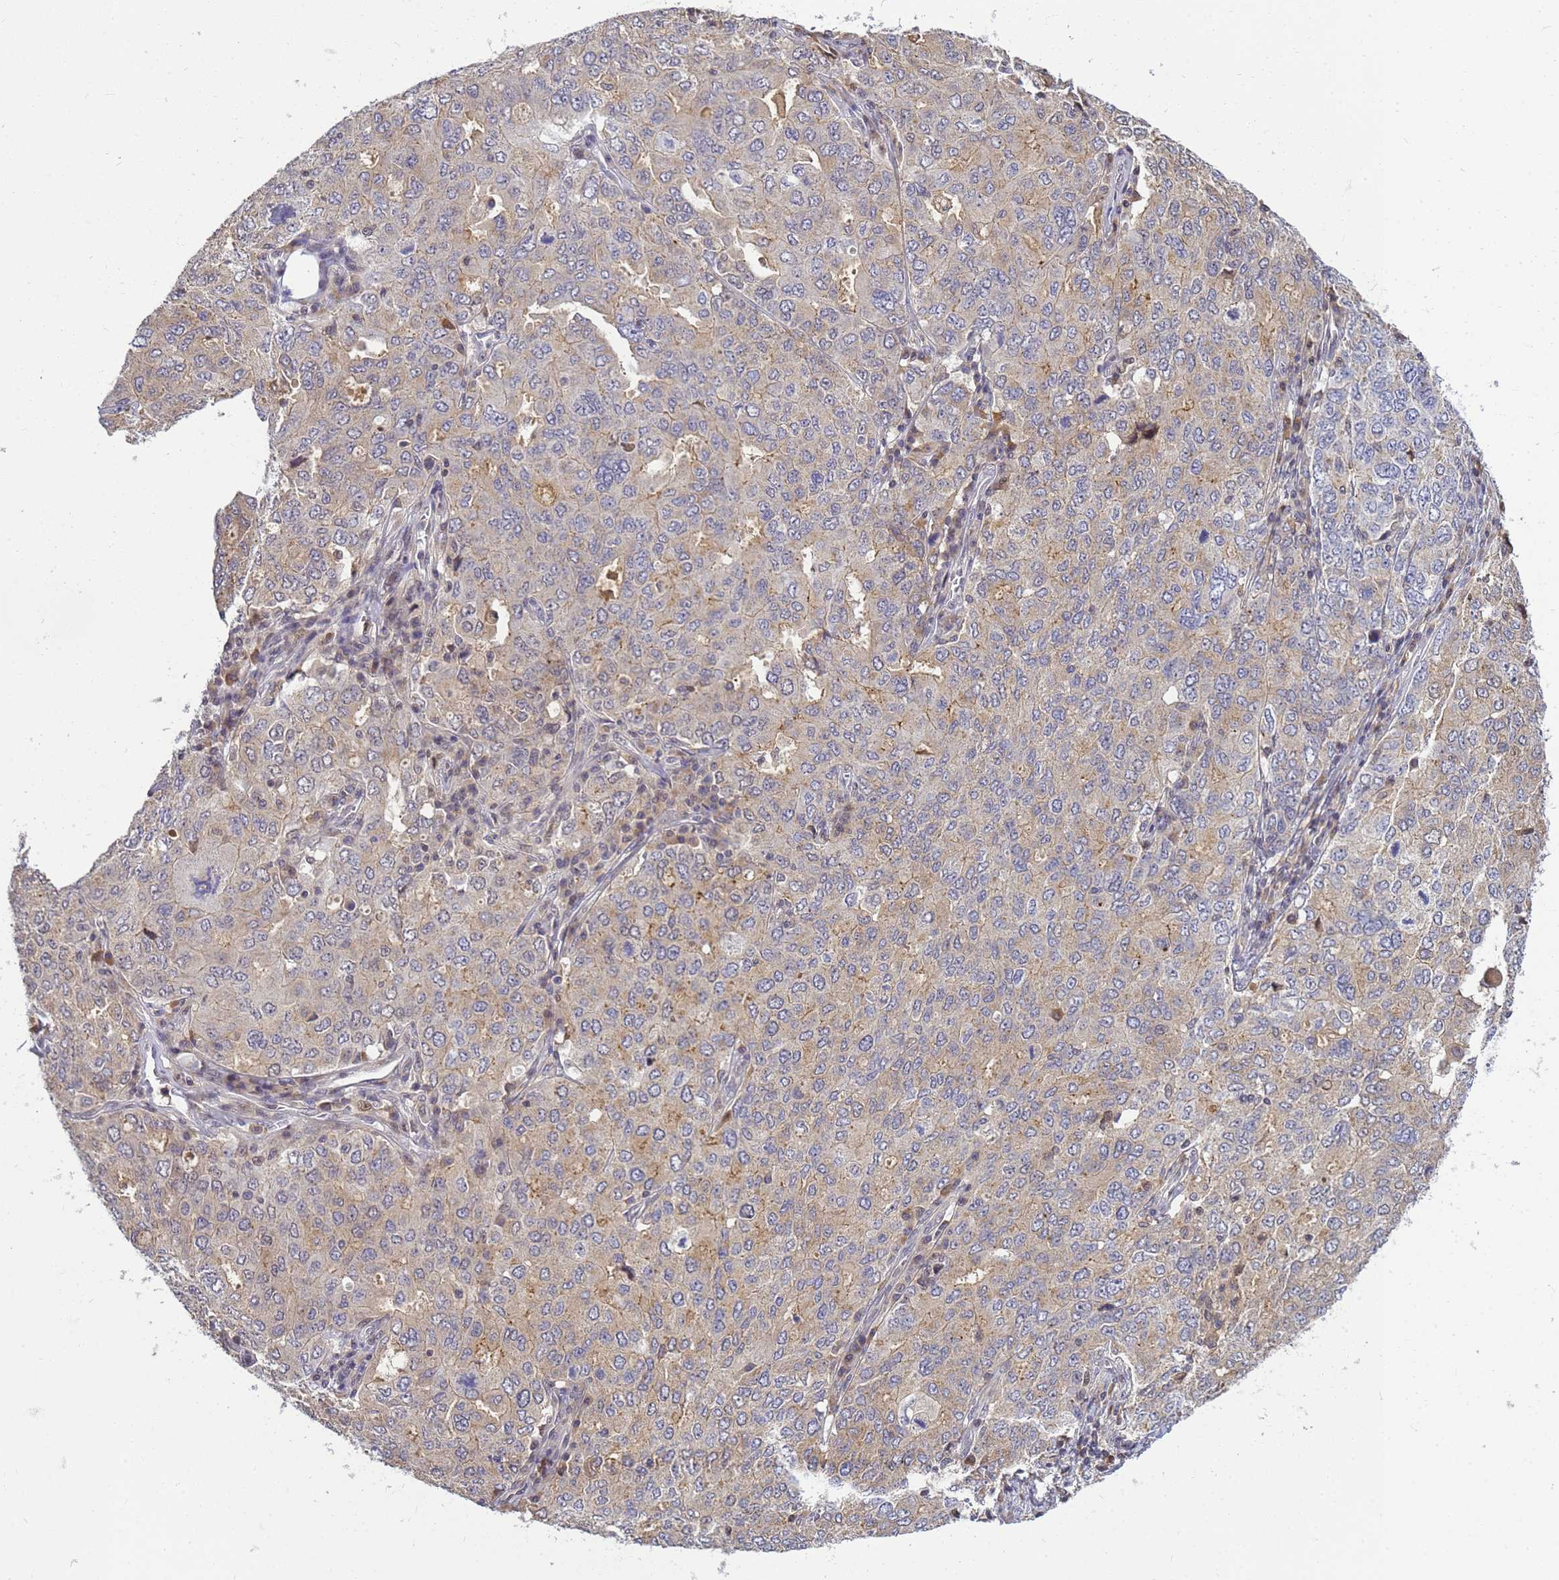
{"staining": {"intensity": "weak", "quantity": "25%-75%", "location": "cytoplasmic/membranous"}, "tissue": "ovarian cancer", "cell_type": "Tumor cells", "image_type": "cancer", "snomed": [{"axis": "morphology", "description": "Carcinoma, endometroid"}, {"axis": "topography", "description": "Ovary"}], "caption": "Ovarian cancer (endometroid carcinoma) stained for a protein (brown) shows weak cytoplasmic/membranous positive positivity in approximately 25%-75% of tumor cells.", "gene": "TMEM74B", "patient": {"sex": "female", "age": 62}}